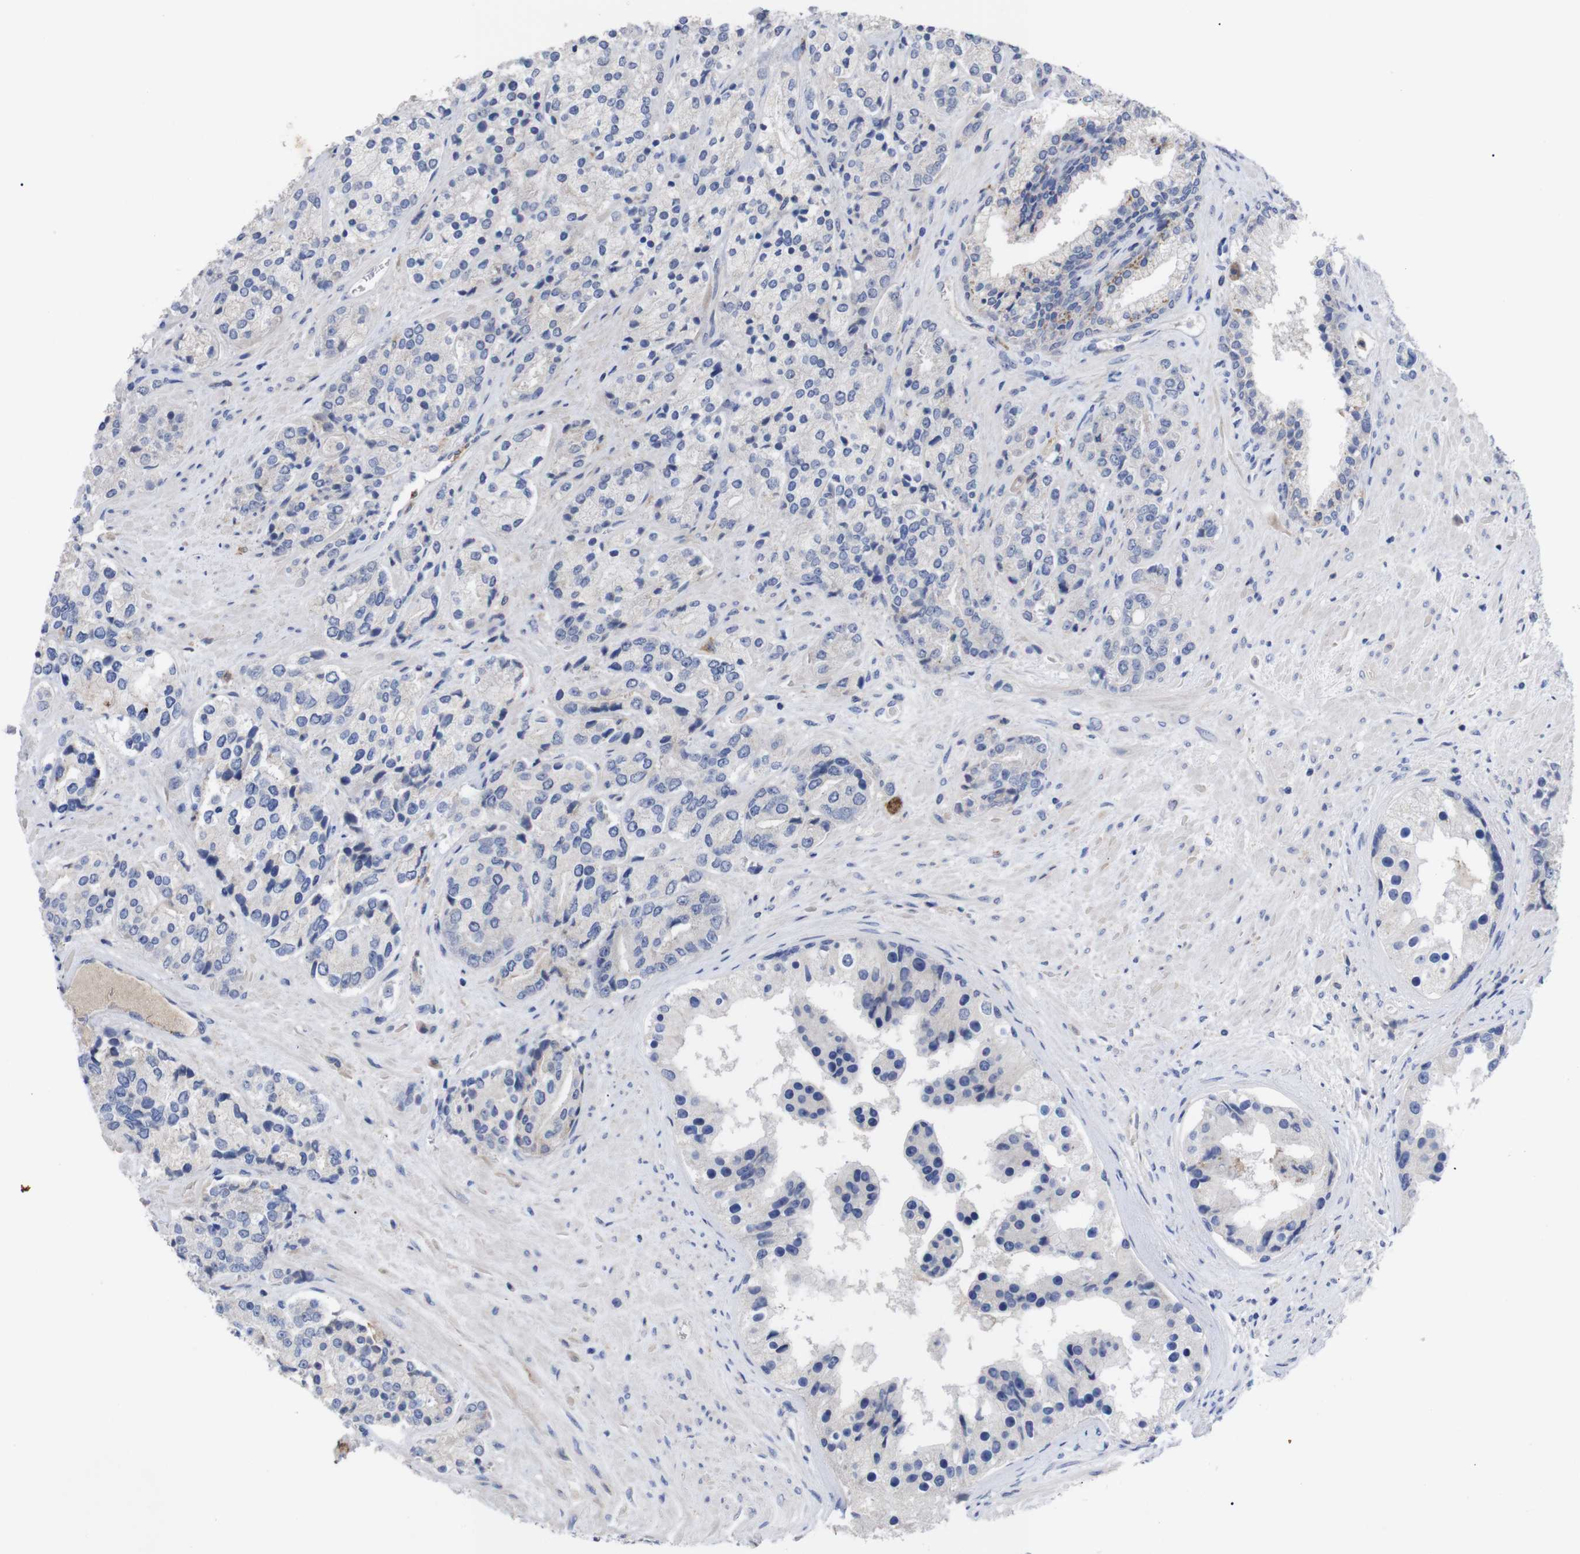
{"staining": {"intensity": "negative", "quantity": "none", "location": "none"}, "tissue": "prostate cancer", "cell_type": "Tumor cells", "image_type": "cancer", "snomed": [{"axis": "morphology", "description": "Adenocarcinoma, High grade"}, {"axis": "topography", "description": "Prostate"}], "caption": "Immunohistochemical staining of prostate high-grade adenocarcinoma displays no significant staining in tumor cells.", "gene": "C5AR1", "patient": {"sex": "male", "age": 71}}